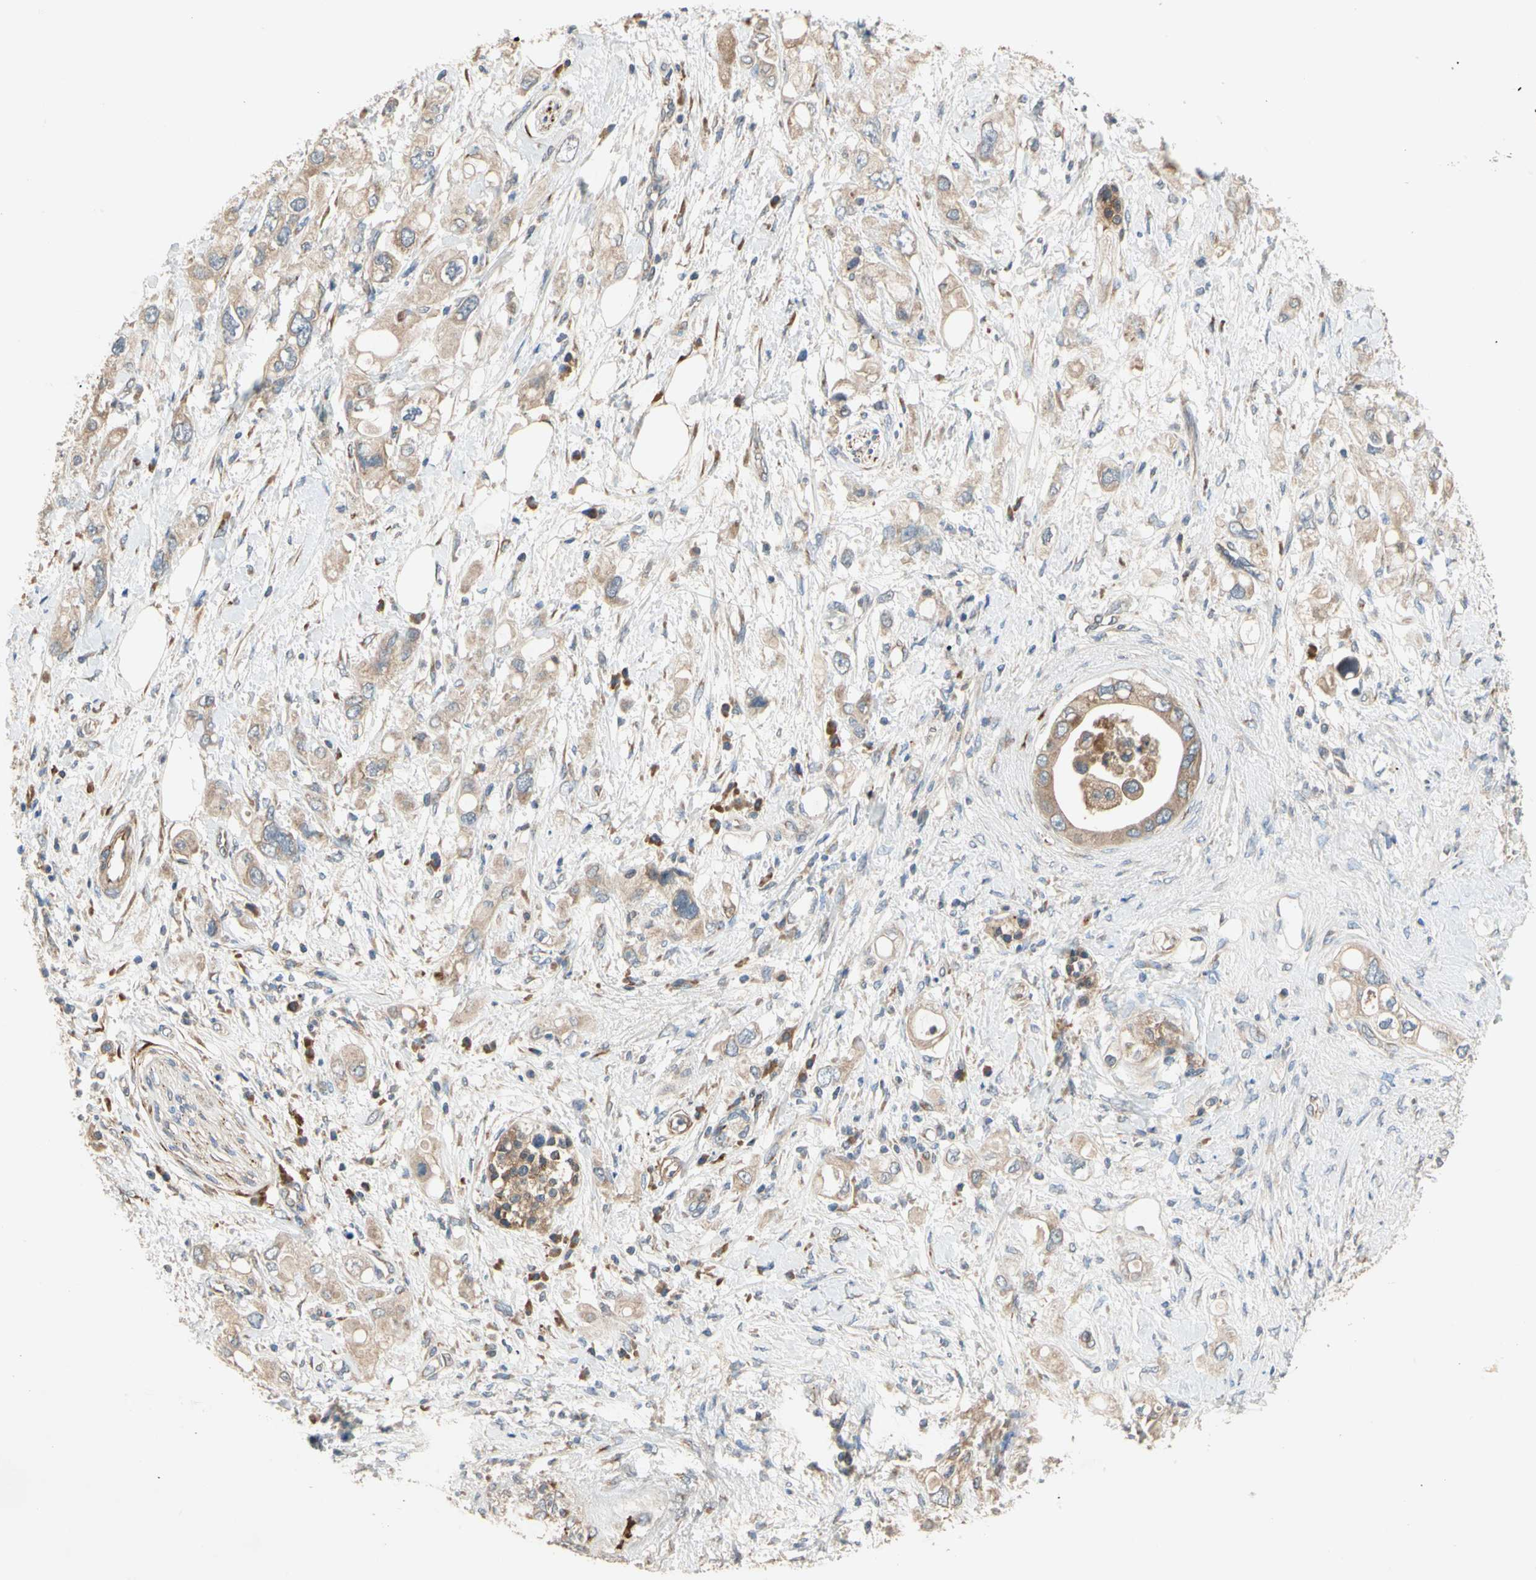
{"staining": {"intensity": "weak", "quantity": ">75%", "location": "cytoplasmic/membranous"}, "tissue": "pancreatic cancer", "cell_type": "Tumor cells", "image_type": "cancer", "snomed": [{"axis": "morphology", "description": "Adenocarcinoma, NOS"}, {"axis": "topography", "description": "Pancreas"}], "caption": "Protein staining displays weak cytoplasmic/membranous staining in approximately >75% of tumor cells in pancreatic cancer.", "gene": "XYLT1", "patient": {"sex": "female", "age": 56}}